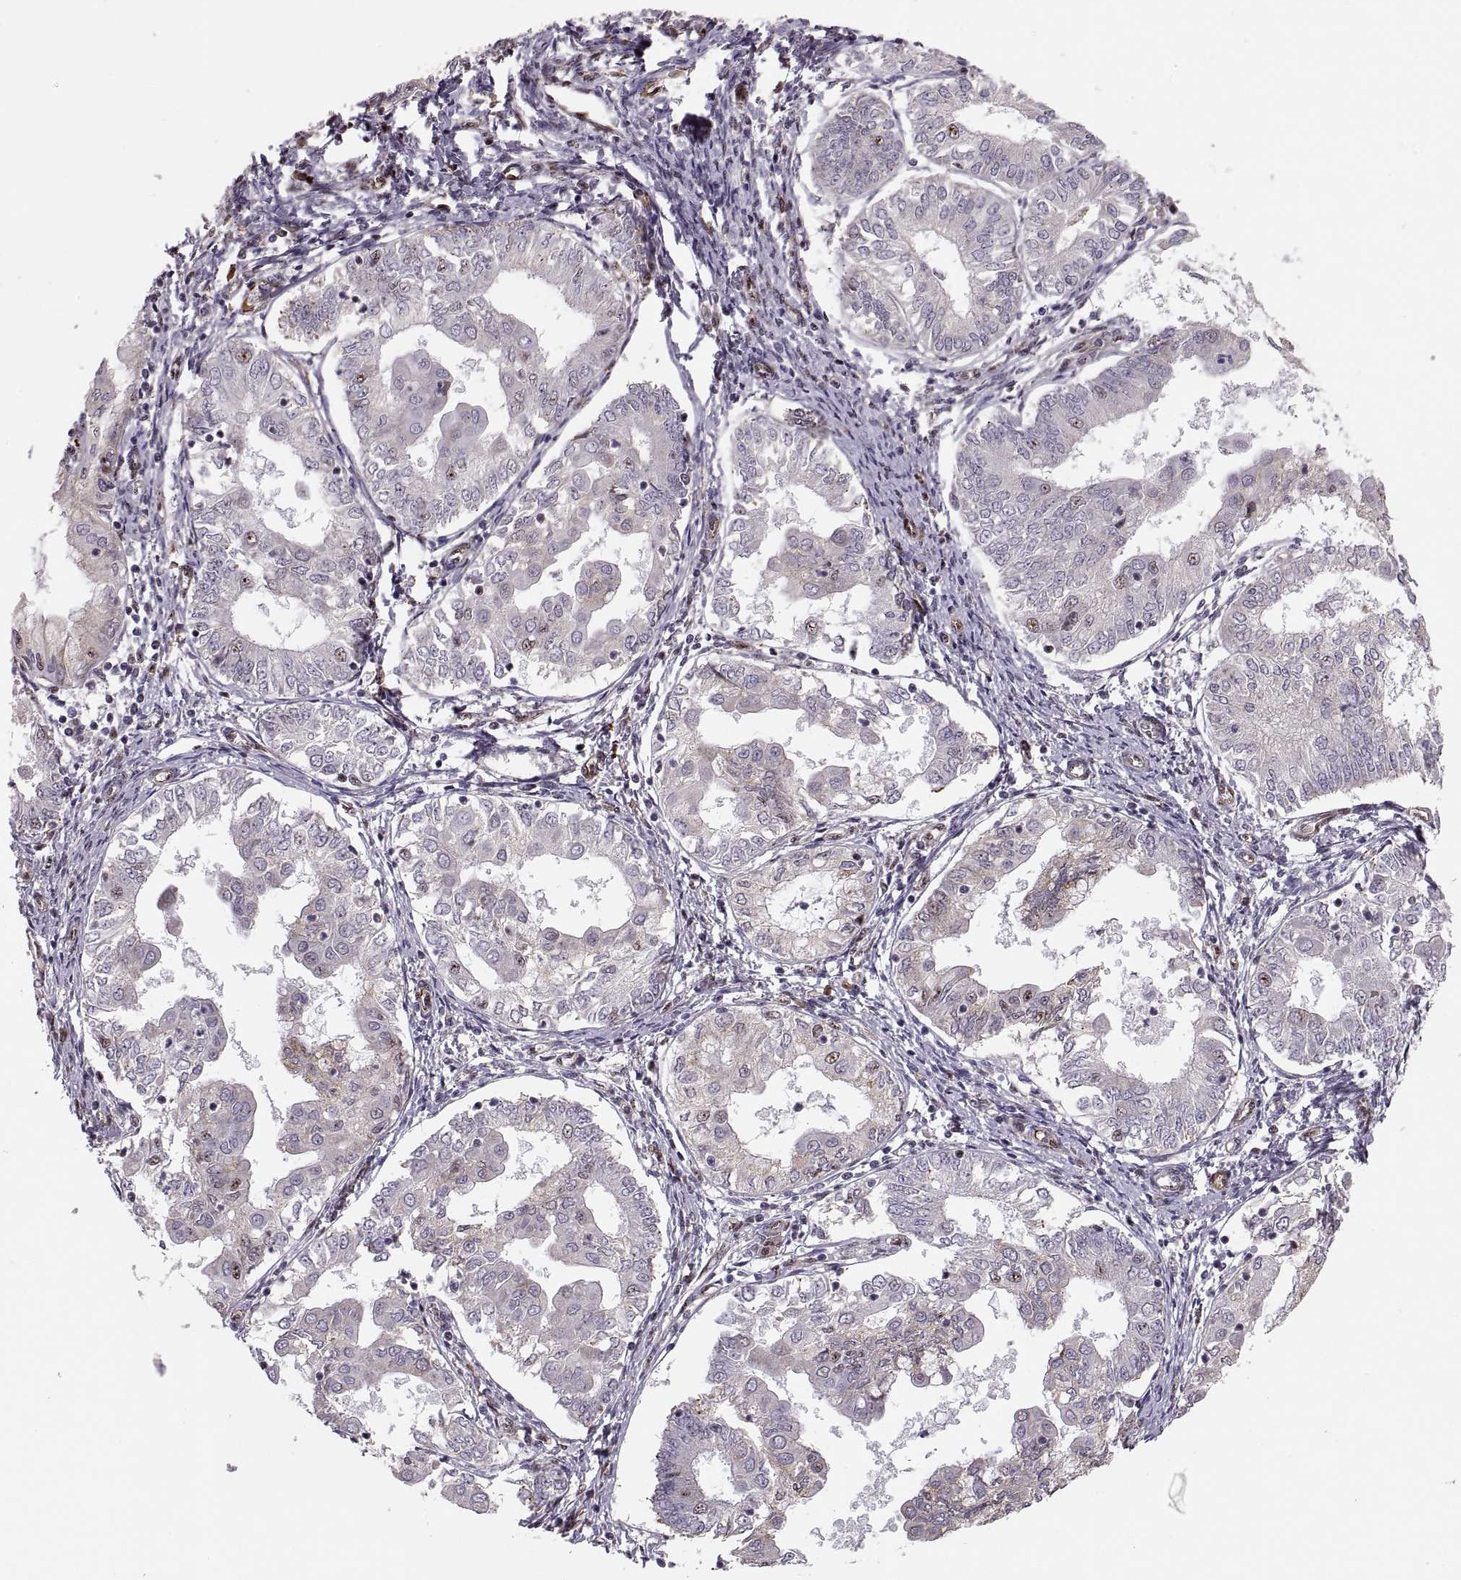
{"staining": {"intensity": "moderate", "quantity": "<25%", "location": "nuclear"}, "tissue": "endometrial cancer", "cell_type": "Tumor cells", "image_type": "cancer", "snomed": [{"axis": "morphology", "description": "Adenocarcinoma, NOS"}, {"axis": "topography", "description": "Endometrium"}], "caption": "Immunohistochemistry (IHC) photomicrograph of endometrial adenocarcinoma stained for a protein (brown), which reveals low levels of moderate nuclear positivity in about <25% of tumor cells.", "gene": "ZCCHC17", "patient": {"sex": "female", "age": 68}}